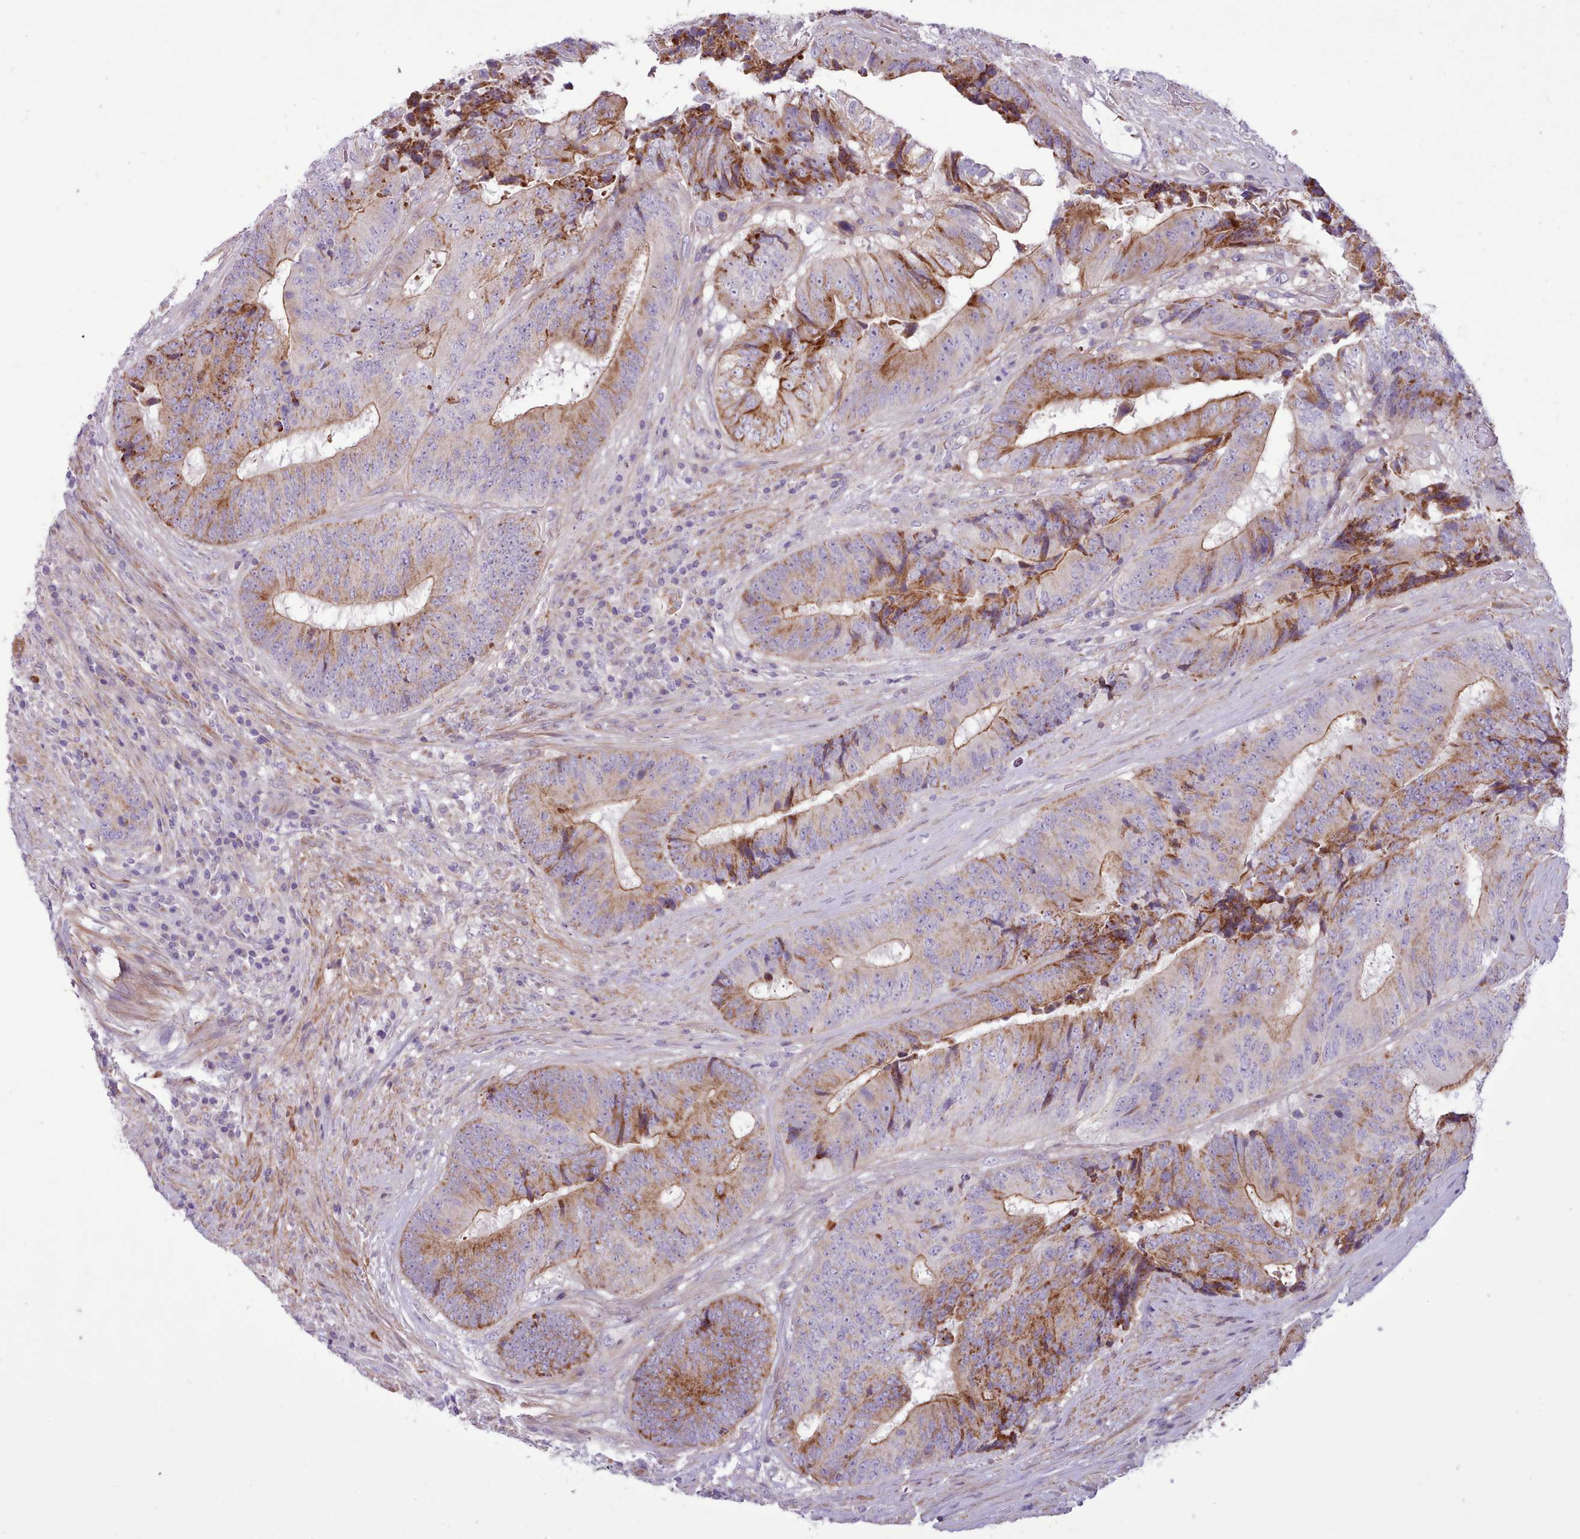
{"staining": {"intensity": "moderate", "quantity": "25%-75%", "location": "cytoplasmic/membranous"}, "tissue": "colorectal cancer", "cell_type": "Tumor cells", "image_type": "cancer", "snomed": [{"axis": "morphology", "description": "Adenocarcinoma, NOS"}, {"axis": "topography", "description": "Rectum"}], "caption": "Immunohistochemistry (DAB (3,3'-diaminobenzidine)) staining of human colorectal adenocarcinoma reveals moderate cytoplasmic/membranous protein expression in approximately 25%-75% of tumor cells.", "gene": "TENT4B", "patient": {"sex": "male", "age": 72}}